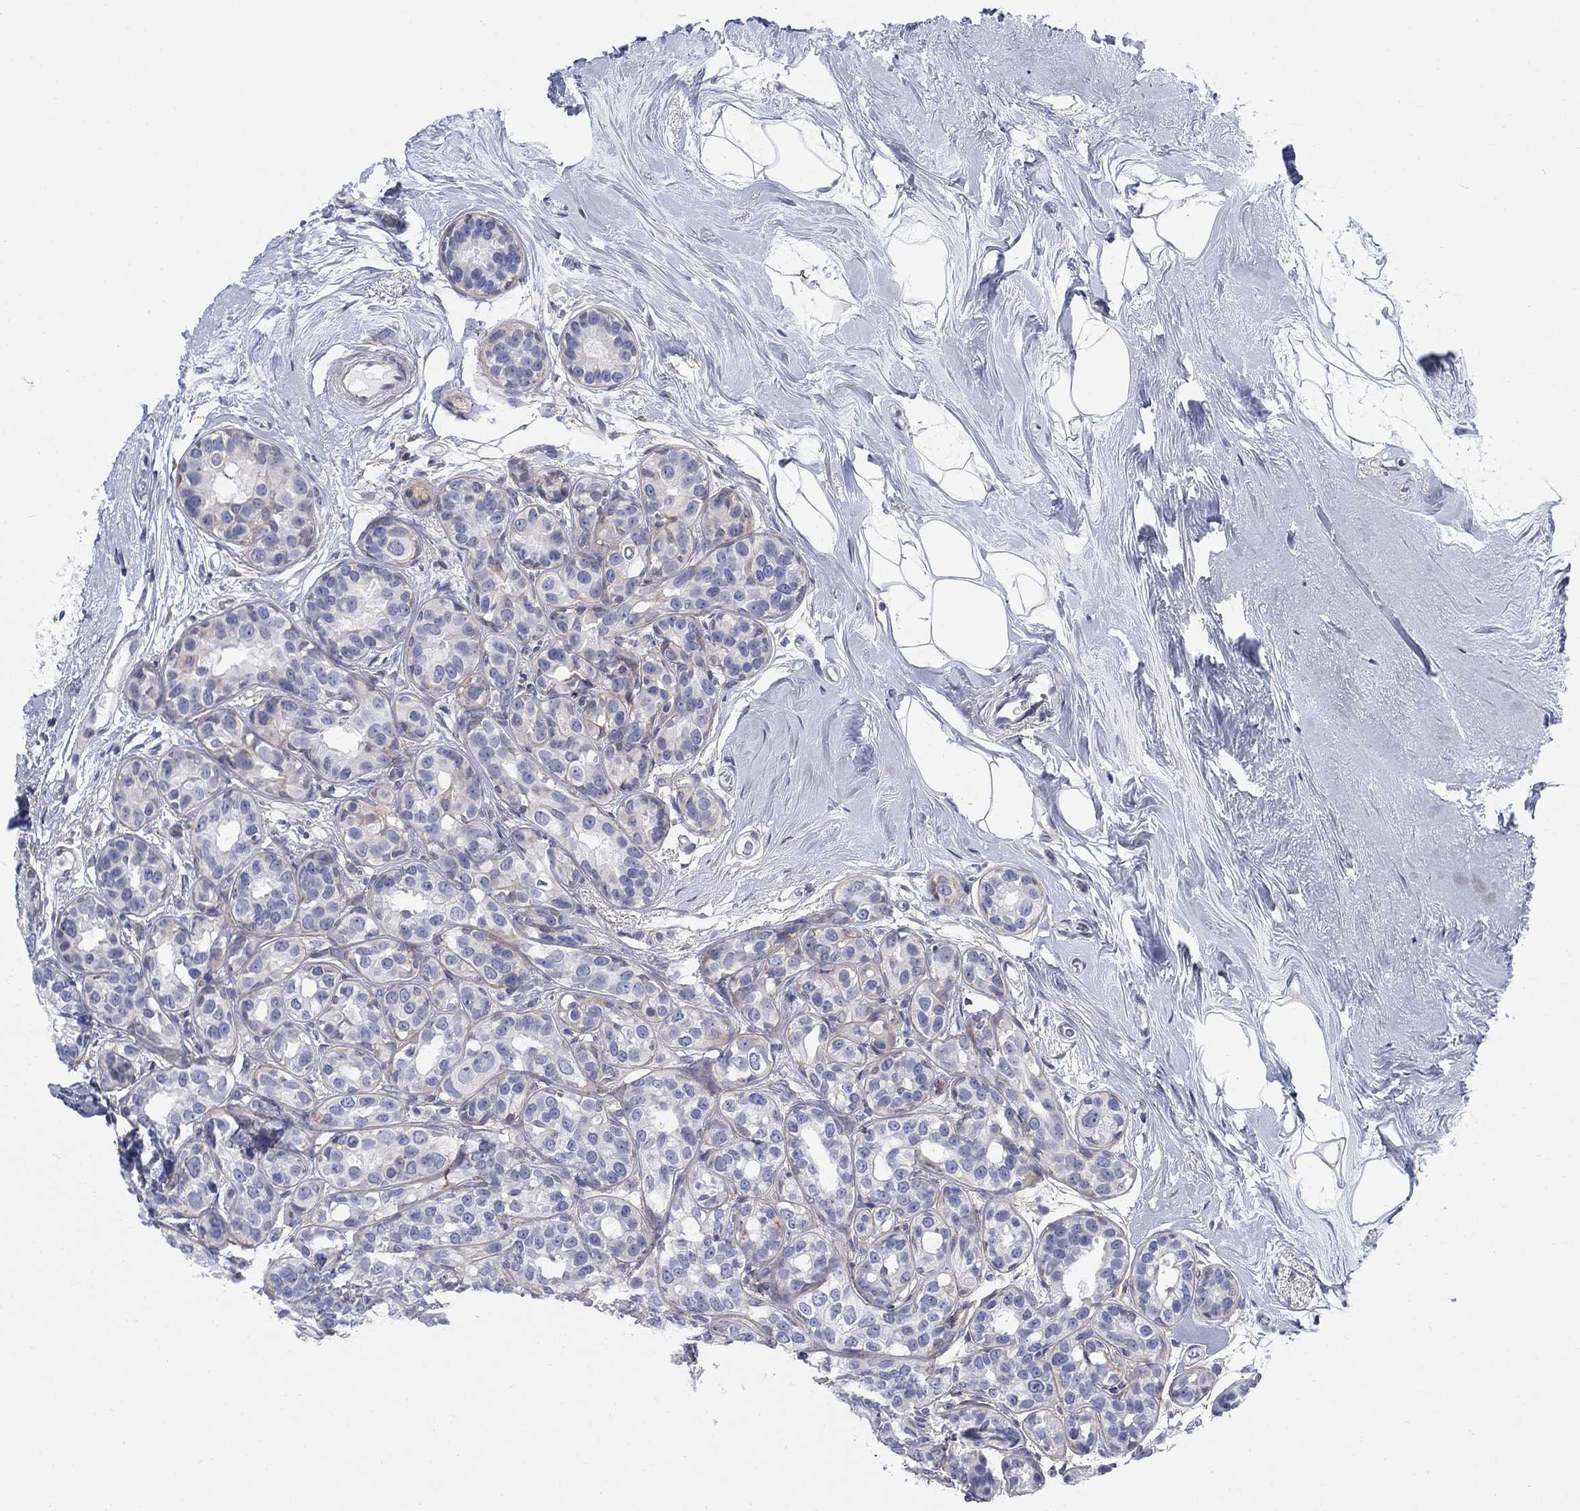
{"staining": {"intensity": "negative", "quantity": "none", "location": "none"}, "tissue": "breast cancer", "cell_type": "Tumor cells", "image_type": "cancer", "snomed": [{"axis": "morphology", "description": "Duct carcinoma"}, {"axis": "topography", "description": "Breast"}], "caption": "IHC micrograph of human breast cancer (intraductal carcinoma) stained for a protein (brown), which exhibits no staining in tumor cells. (DAB (3,3'-diaminobenzidine) immunohistochemistry with hematoxylin counter stain).", "gene": "MYO3A", "patient": {"sex": "female", "age": 55}}